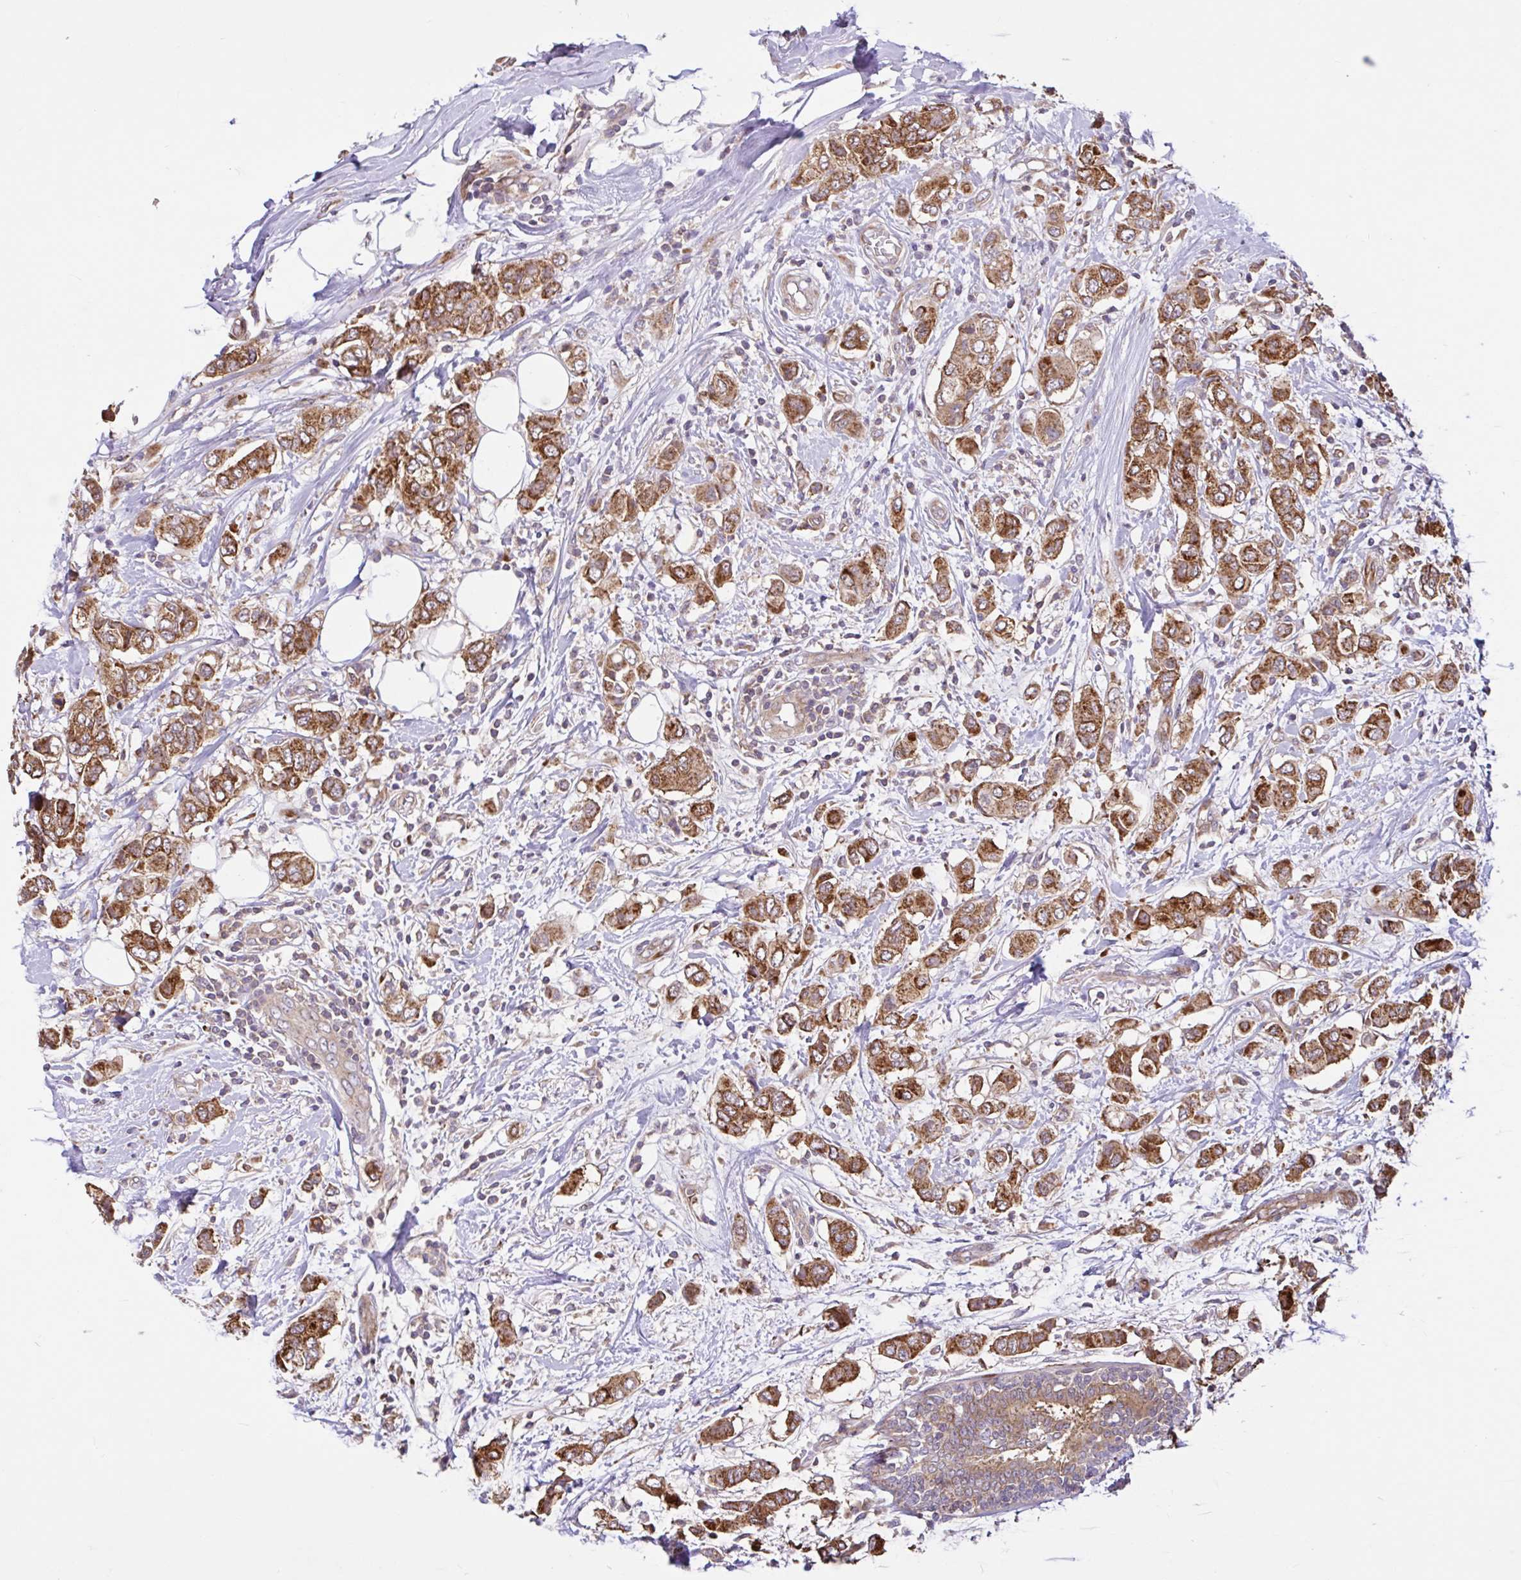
{"staining": {"intensity": "moderate", "quantity": ">75%", "location": "cytoplasmic/membranous"}, "tissue": "breast cancer", "cell_type": "Tumor cells", "image_type": "cancer", "snomed": [{"axis": "morphology", "description": "Lobular carcinoma"}, {"axis": "topography", "description": "Breast"}], "caption": "Lobular carcinoma (breast) stained with a protein marker reveals moderate staining in tumor cells.", "gene": "NTPCR", "patient": {"sex": "female", "age": 51}}